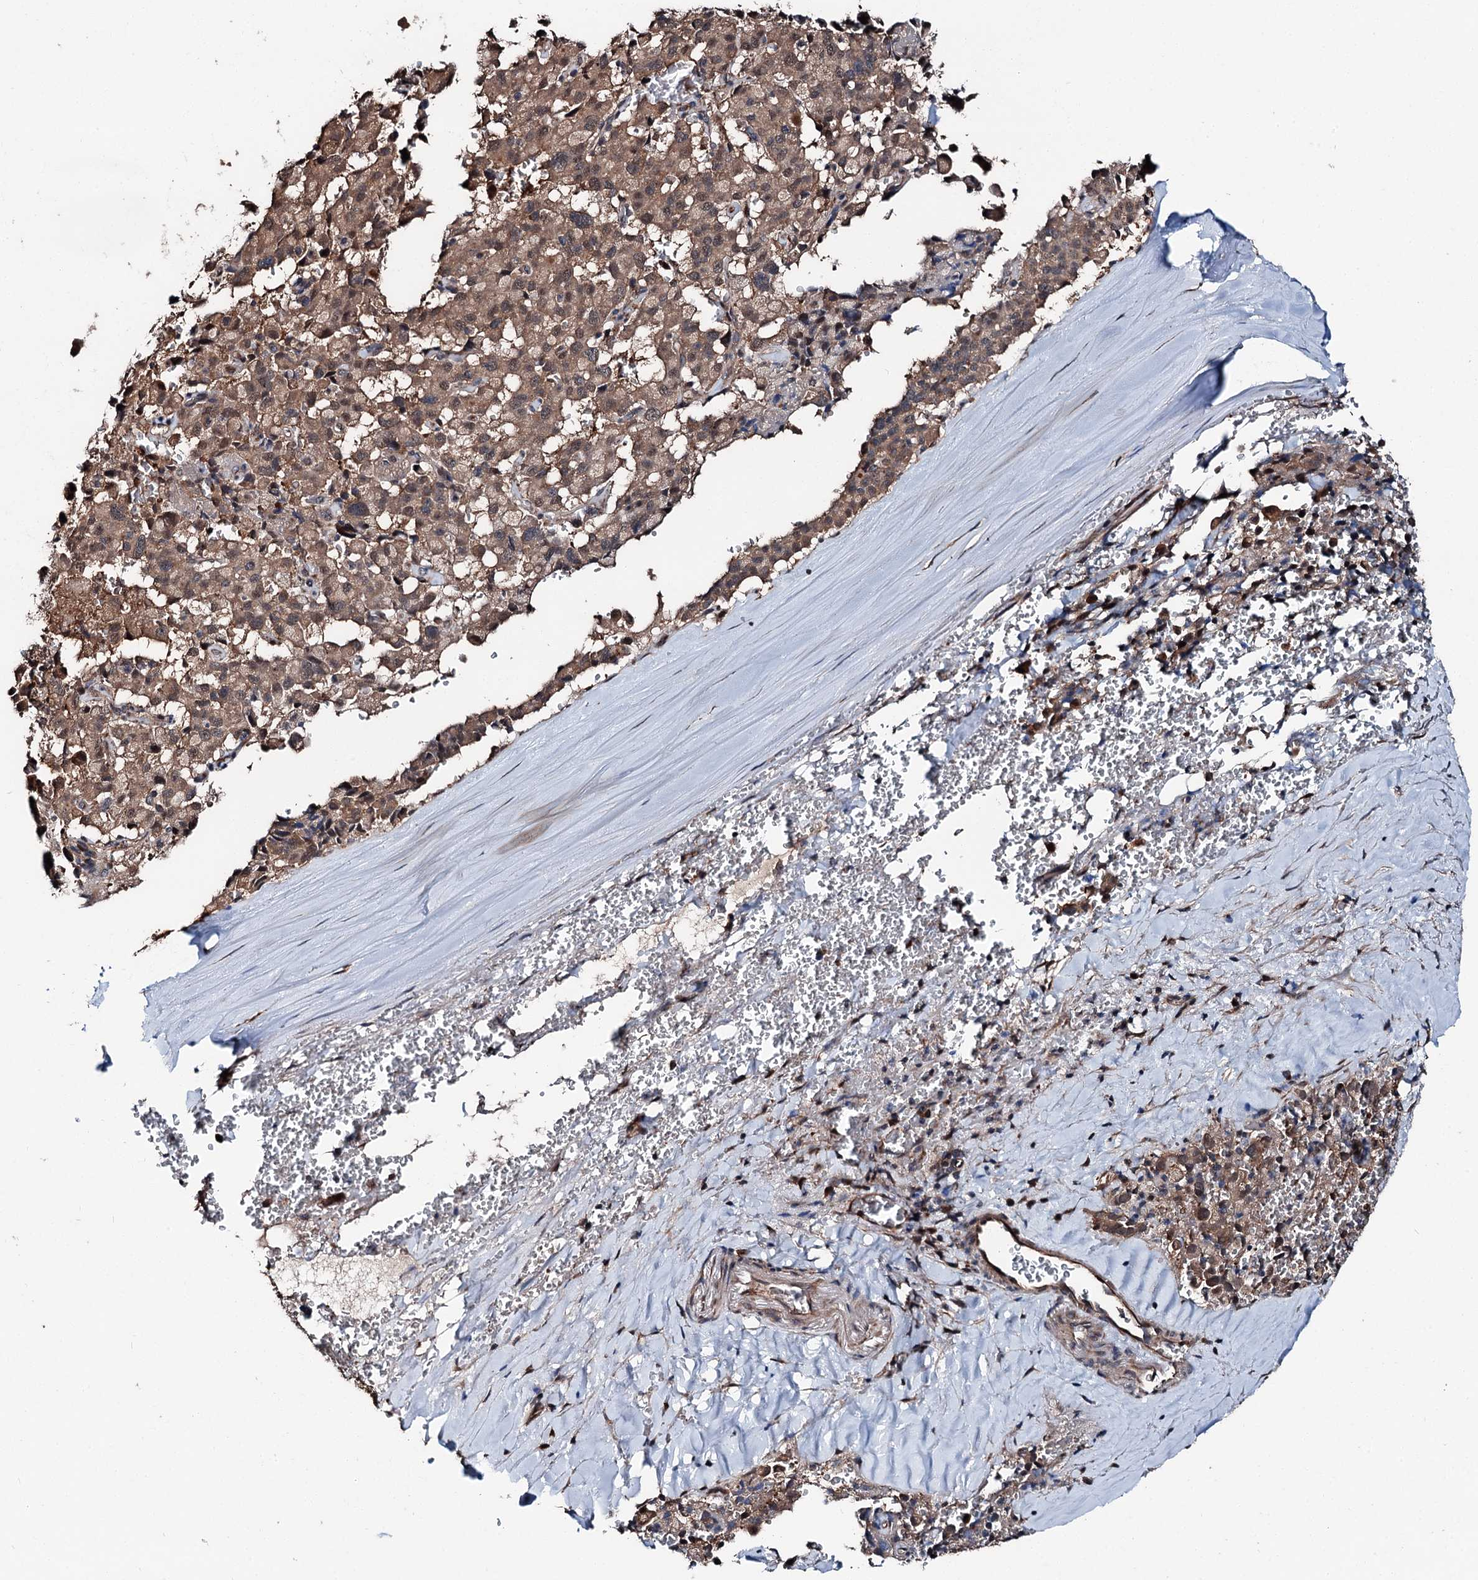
{"staining": {"intensity": "moderate", "quantity": ">75%", "location": "cytoplasmic/membranous"}, "tissue": "pancreatic cancer", "cell_type": "Tumor cells", "image_type": "cancer", "snomed": [{"axis": "morphology", "description": "Adenocarcinoma, NOS"}, {"axis": "topography", "description": "Pancreas"}], "caption": "Pancreatic cancer stained with a brown dye displays moderate cytoplasmic/membranous positive expression in approximately >75% of tumor cells.", "gene": "PSMD13", "patient": {"sex": "male", "age": 65}}